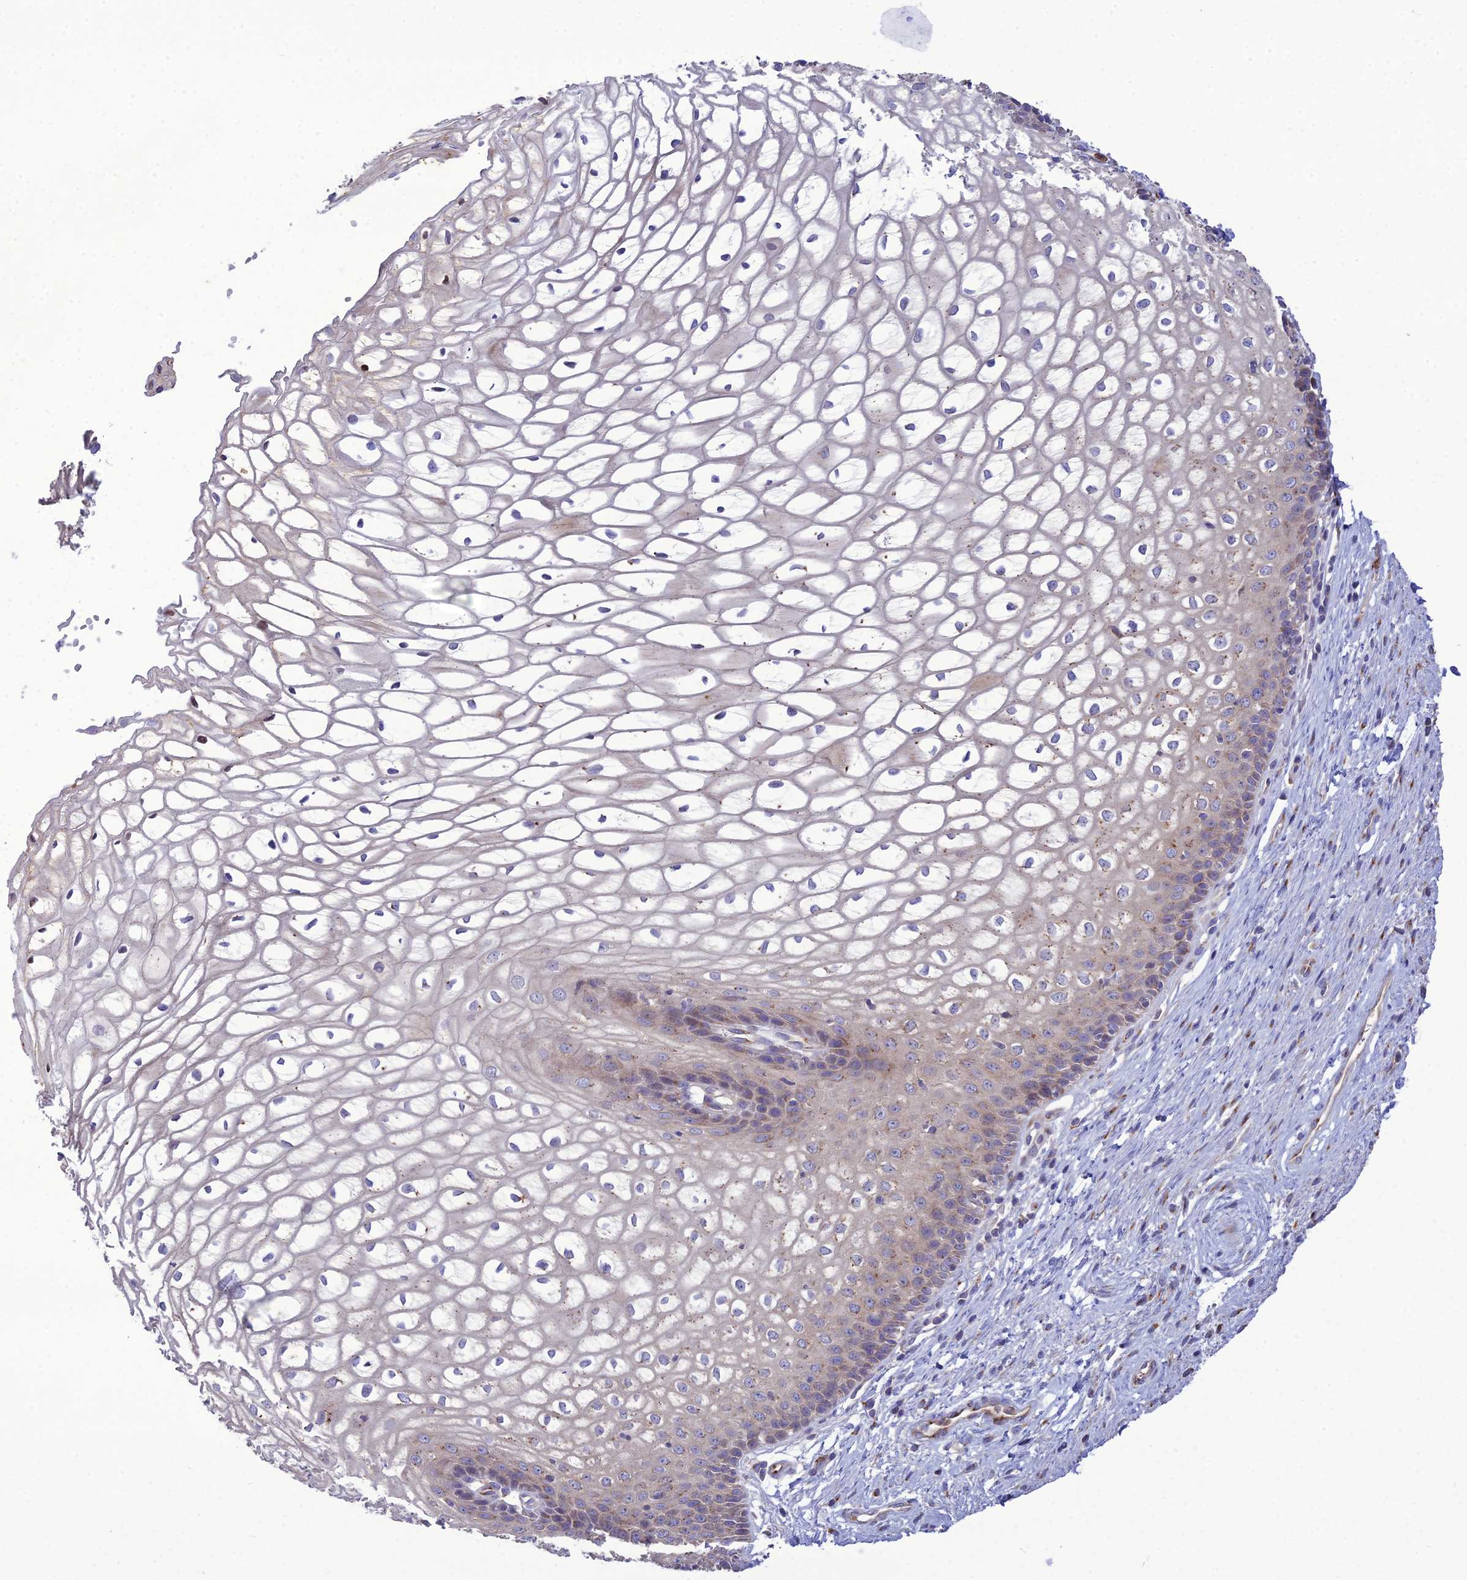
{"staining": {"intensity": "moderate", "quantity": "25%-75%", "location": "cytoplasmic/membranous"}, "tissue": "vagina", "cell_type": "Squamous epithelial cells", "image_type": "normal", "snomed": [{"axis": "morphology", "description": "Normal tissue, NOS"}, {"axis": "topography", "description": "Vagina"}], "caption": "Immunohistochemistry staining of normal vagina, which reveals medium levels of moderate cytoplasmic/membranous positivity in about 25%-75% of squamous epithelial cells indicating moderate cytoplasmic/membranous protein positivity. The staining was performed using DAB (3,3'-diaminobenzidine) (brown) for protein detection and nuclei were counterstained in hematoxylin (blue).", "gene": "SPRYD7", "patient": {"sex": "female", "age": 34}}